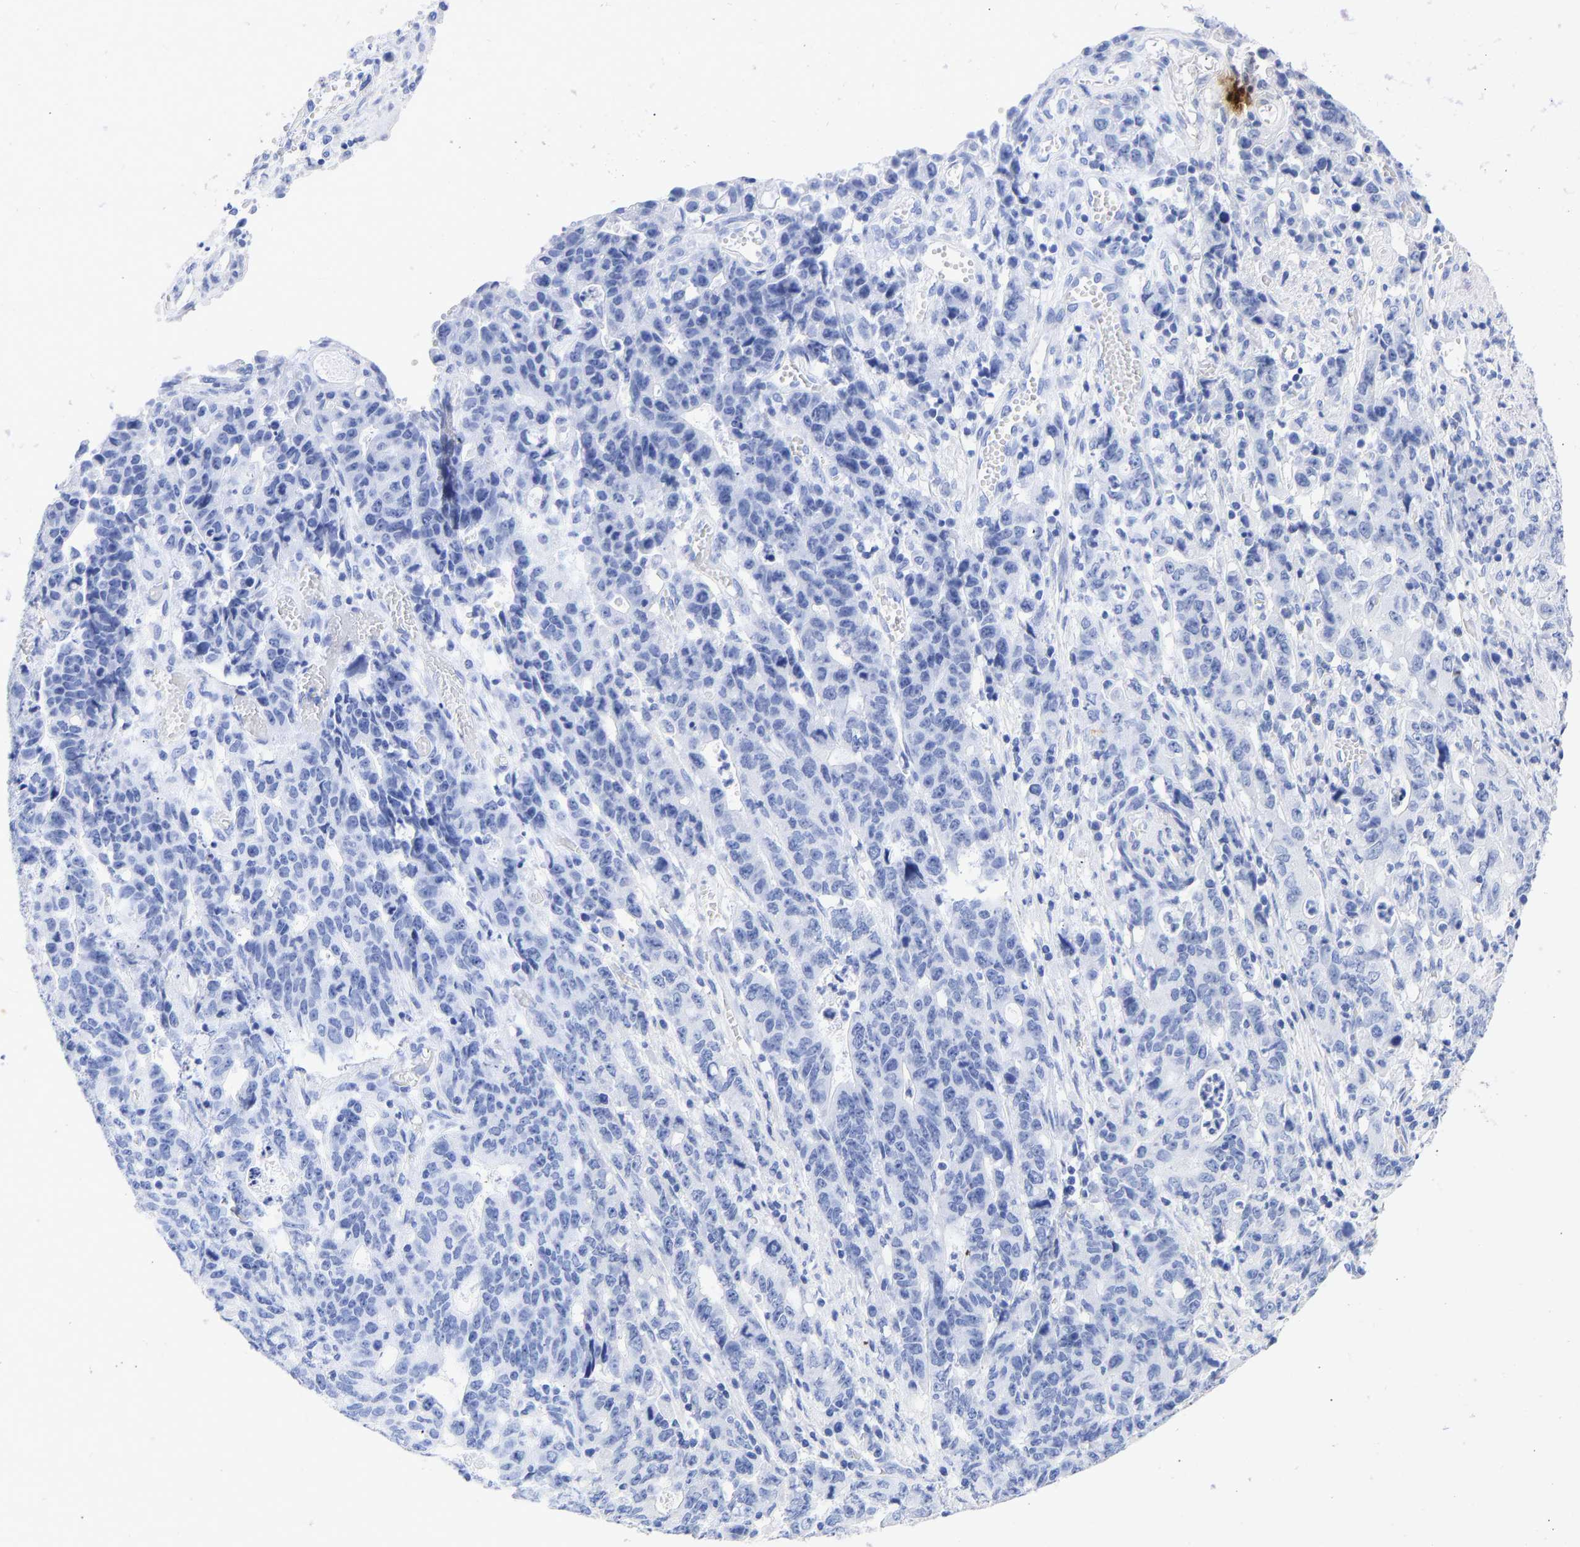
{"staining": {"intensity": "negative", "quantity": "none", "location": "none"}, "tissue": "stomach cancer", "cell_type": "Tumor cells", "image_type": "cancer", "snomed": [{"axis": "morphology", "description": "Adenocarcinoma, NOS"}, {"axis": "topography", "description": "Stomach, upper"}], "caption": "Tumor cells show no significant expression in stomach cancer.", "gene": "KRT1", "patient": {"sex": "male", "age": 69}}